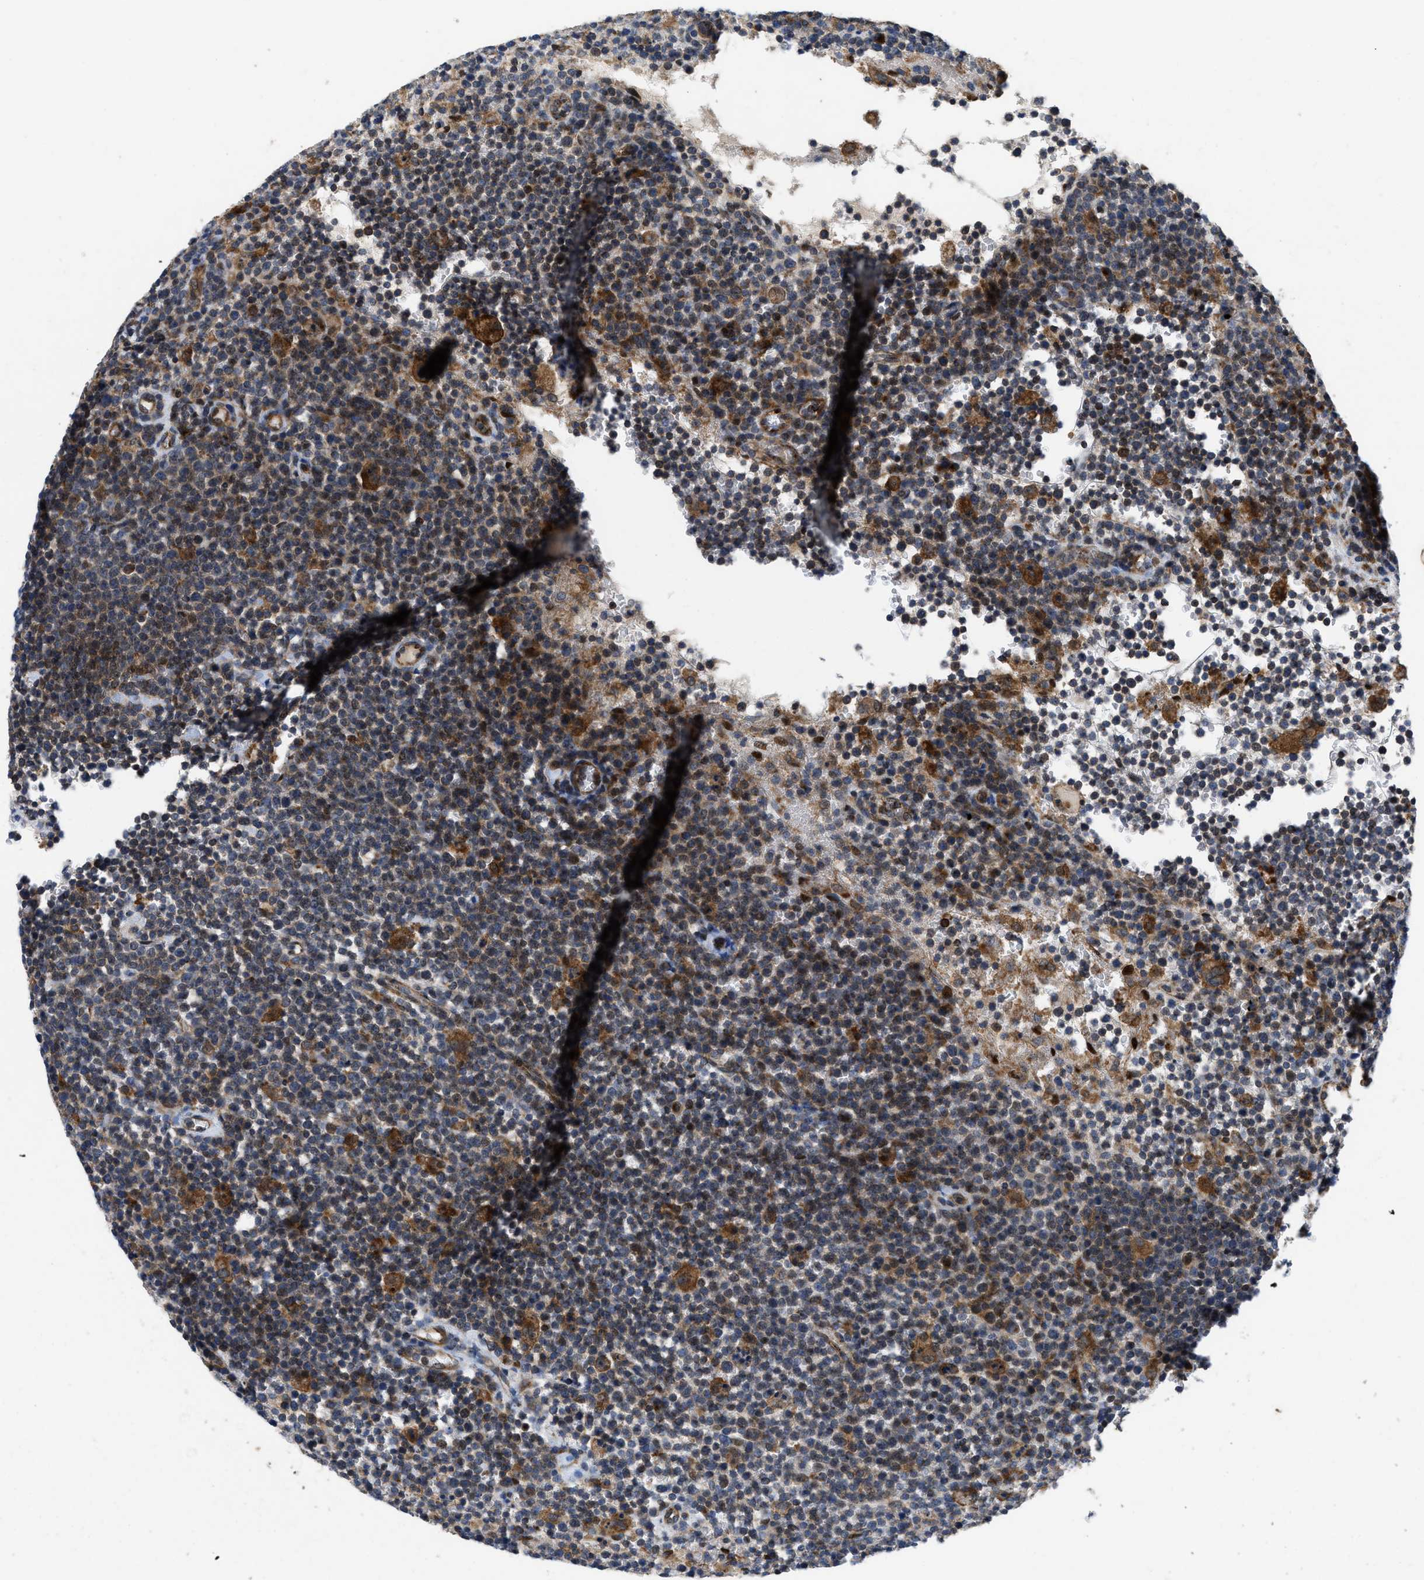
{"staining": {"intensity": "moderate", "quantity": "25%-75%", "location": "cytoplasmic/membranous"}, "tissue": "lymphoma", "cell_type": "Tumor cells", "image_type": "cancer", "snomed": [{"axis": "morphology", "description": "Malignant lymphoma, non-Hodgkin's type, High grade"}, {"axis": "topography", "description": "Lymph node"}], "caption": "Malignant lymphoma, non-Hodgkin's type (high-grade) tissue demonstrates moderate cytoplasmic/membranous positivity in about 25%-75% of tumor cells", "gene": "ENPP4", "patient": {"sex": "male", "age": 61}}